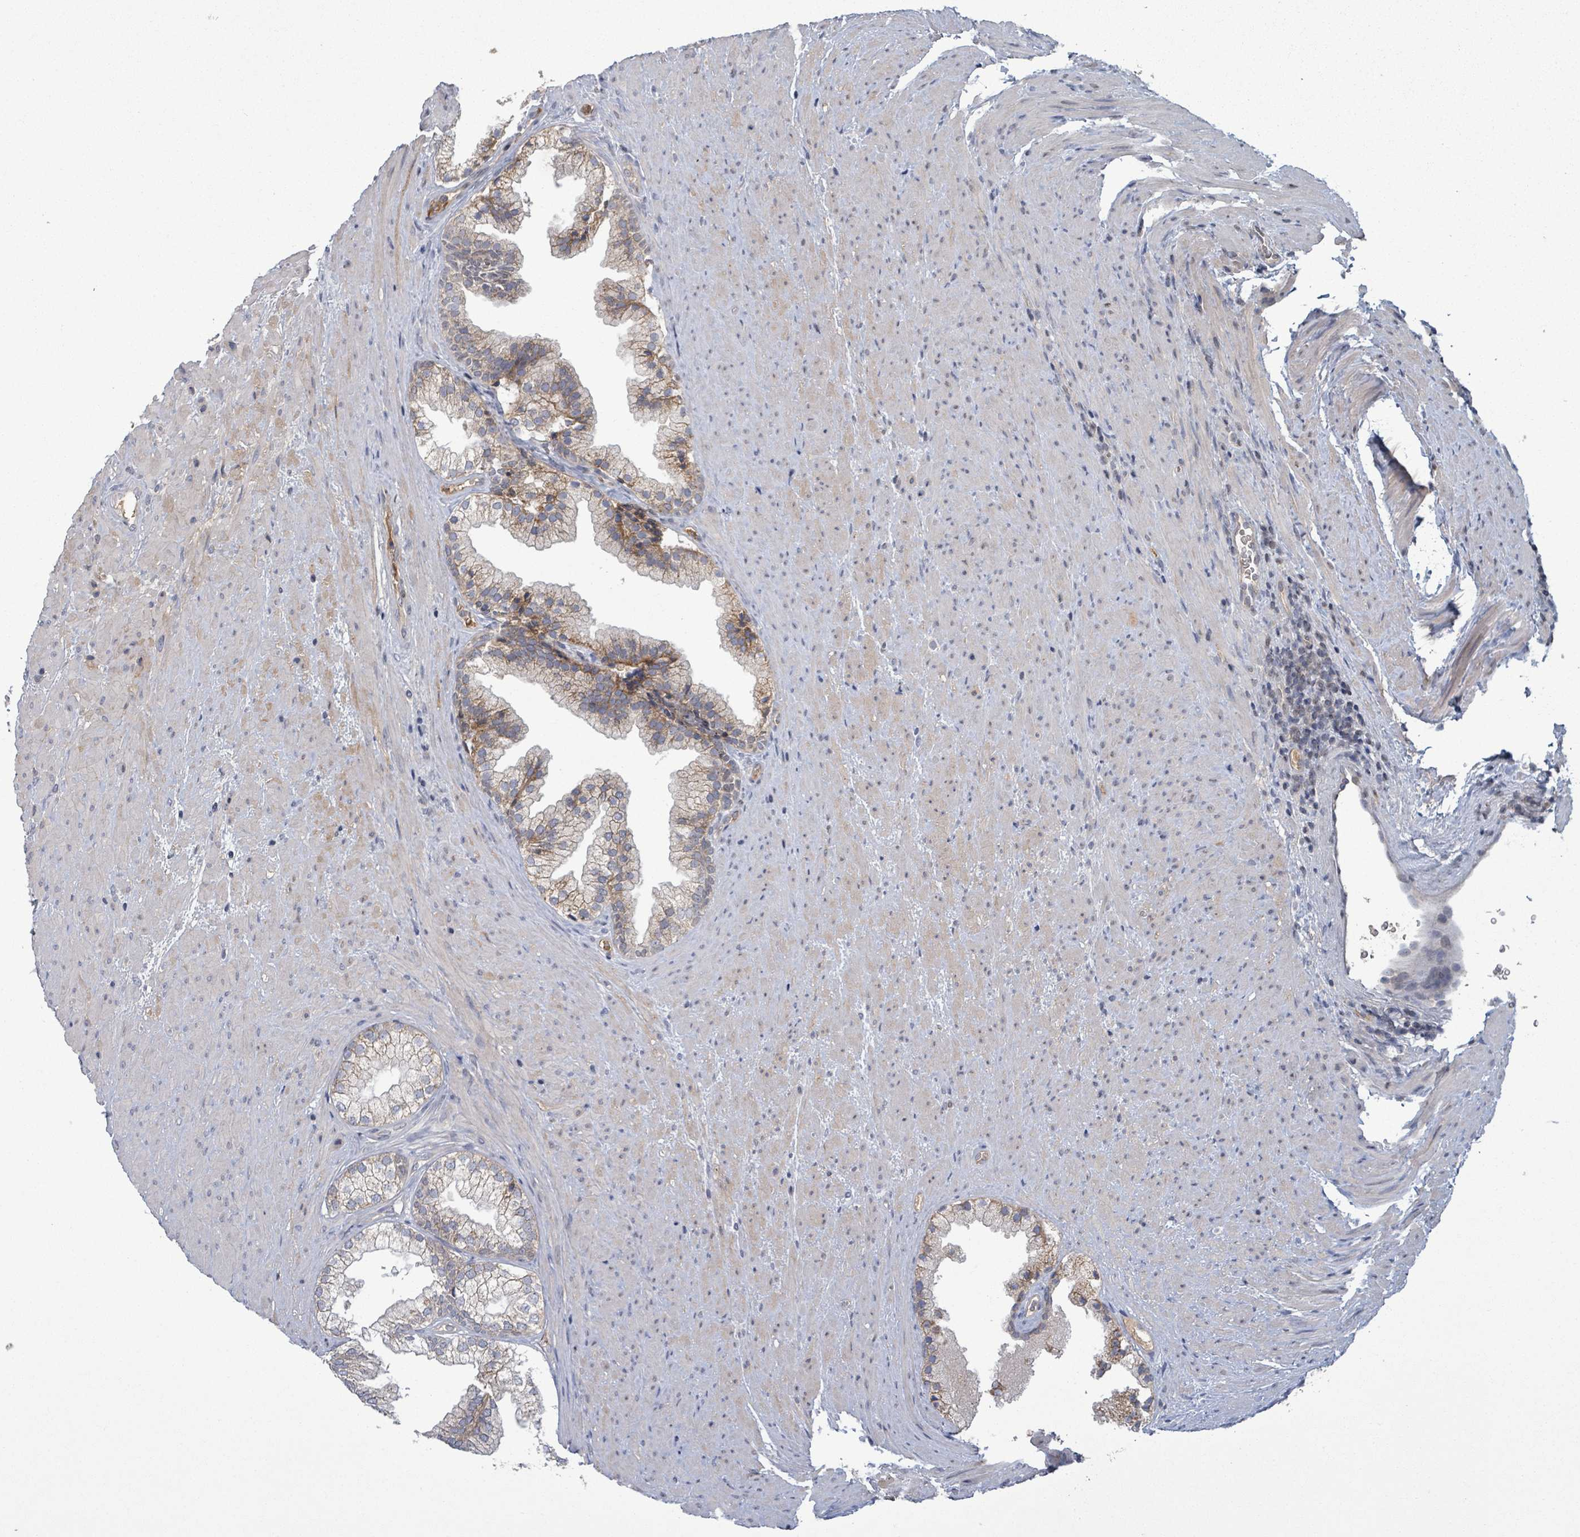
{"staining": {"intensity": "weak", "quantity": "<25%", "location": "cytoplasmic/membranous"}, "tissue": "prostate", "cell_type": "Glandular cells", "image_type": "normal", "snomed": [{"axis": "morphology", "description": "Normal tissue, NOS"}, {"axis": "topography", "description": "Prostate"}], "caption": "The image displays no significant positivity in glandular cells of prostate.", "gene": "GRM8", "patient": {"sex": "male", "age": 76}}